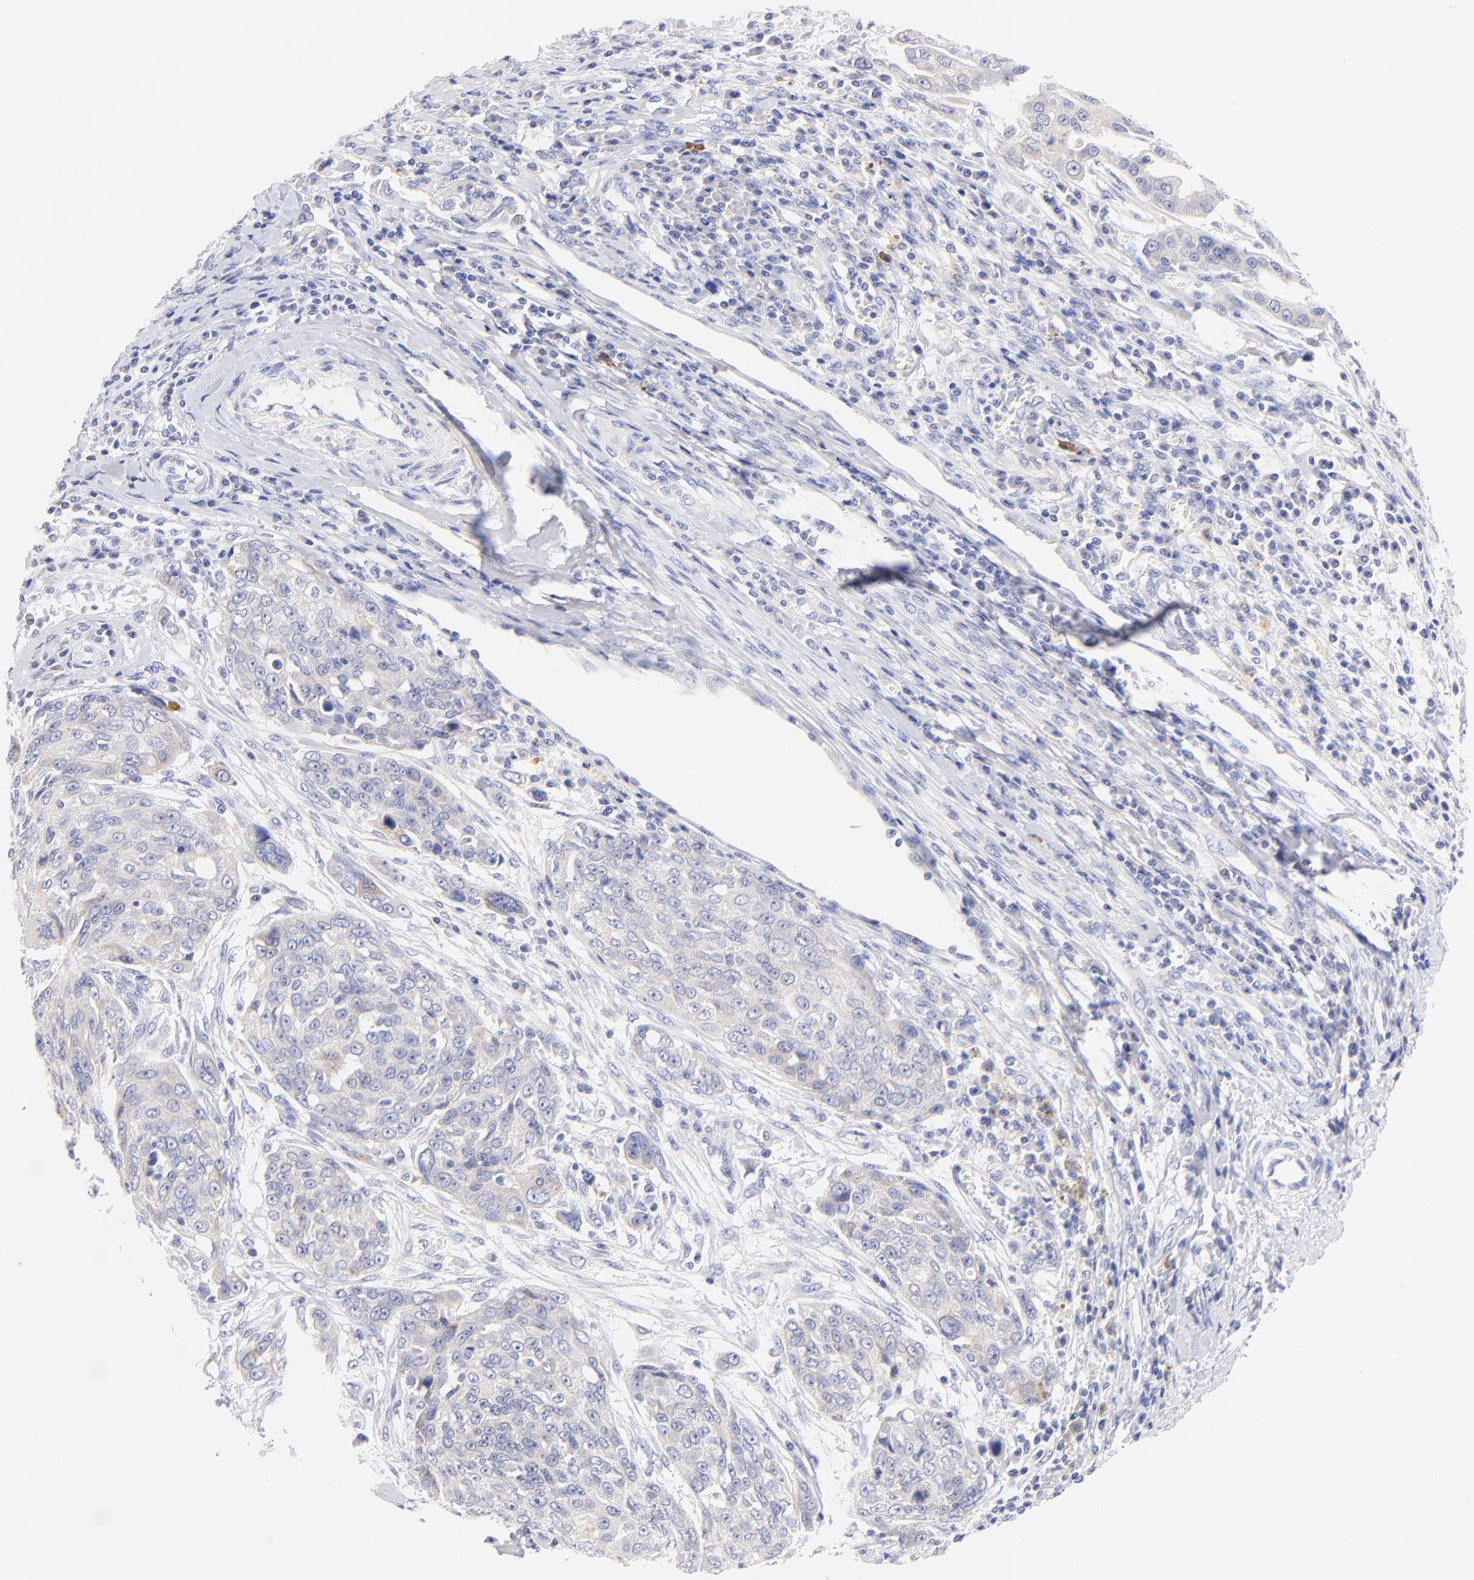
{"staining": {"intensity": "negative", "quantity": "none", "location": "none"}, "tissue": "ovarian cancer", "cell_type": "Tumor cells", "image_type": "cancer", "snomed": [{"axis": "morphology", "description": "Carcinoma, endometroid"}, {"axis": "topography", "description": "Ovary"}], "caption": "The IHC image has no significant positivity in tumor cells of ovarian cancer tissue.", "gene": "EBP", "patient": {"sex": "female", "age": 75}}